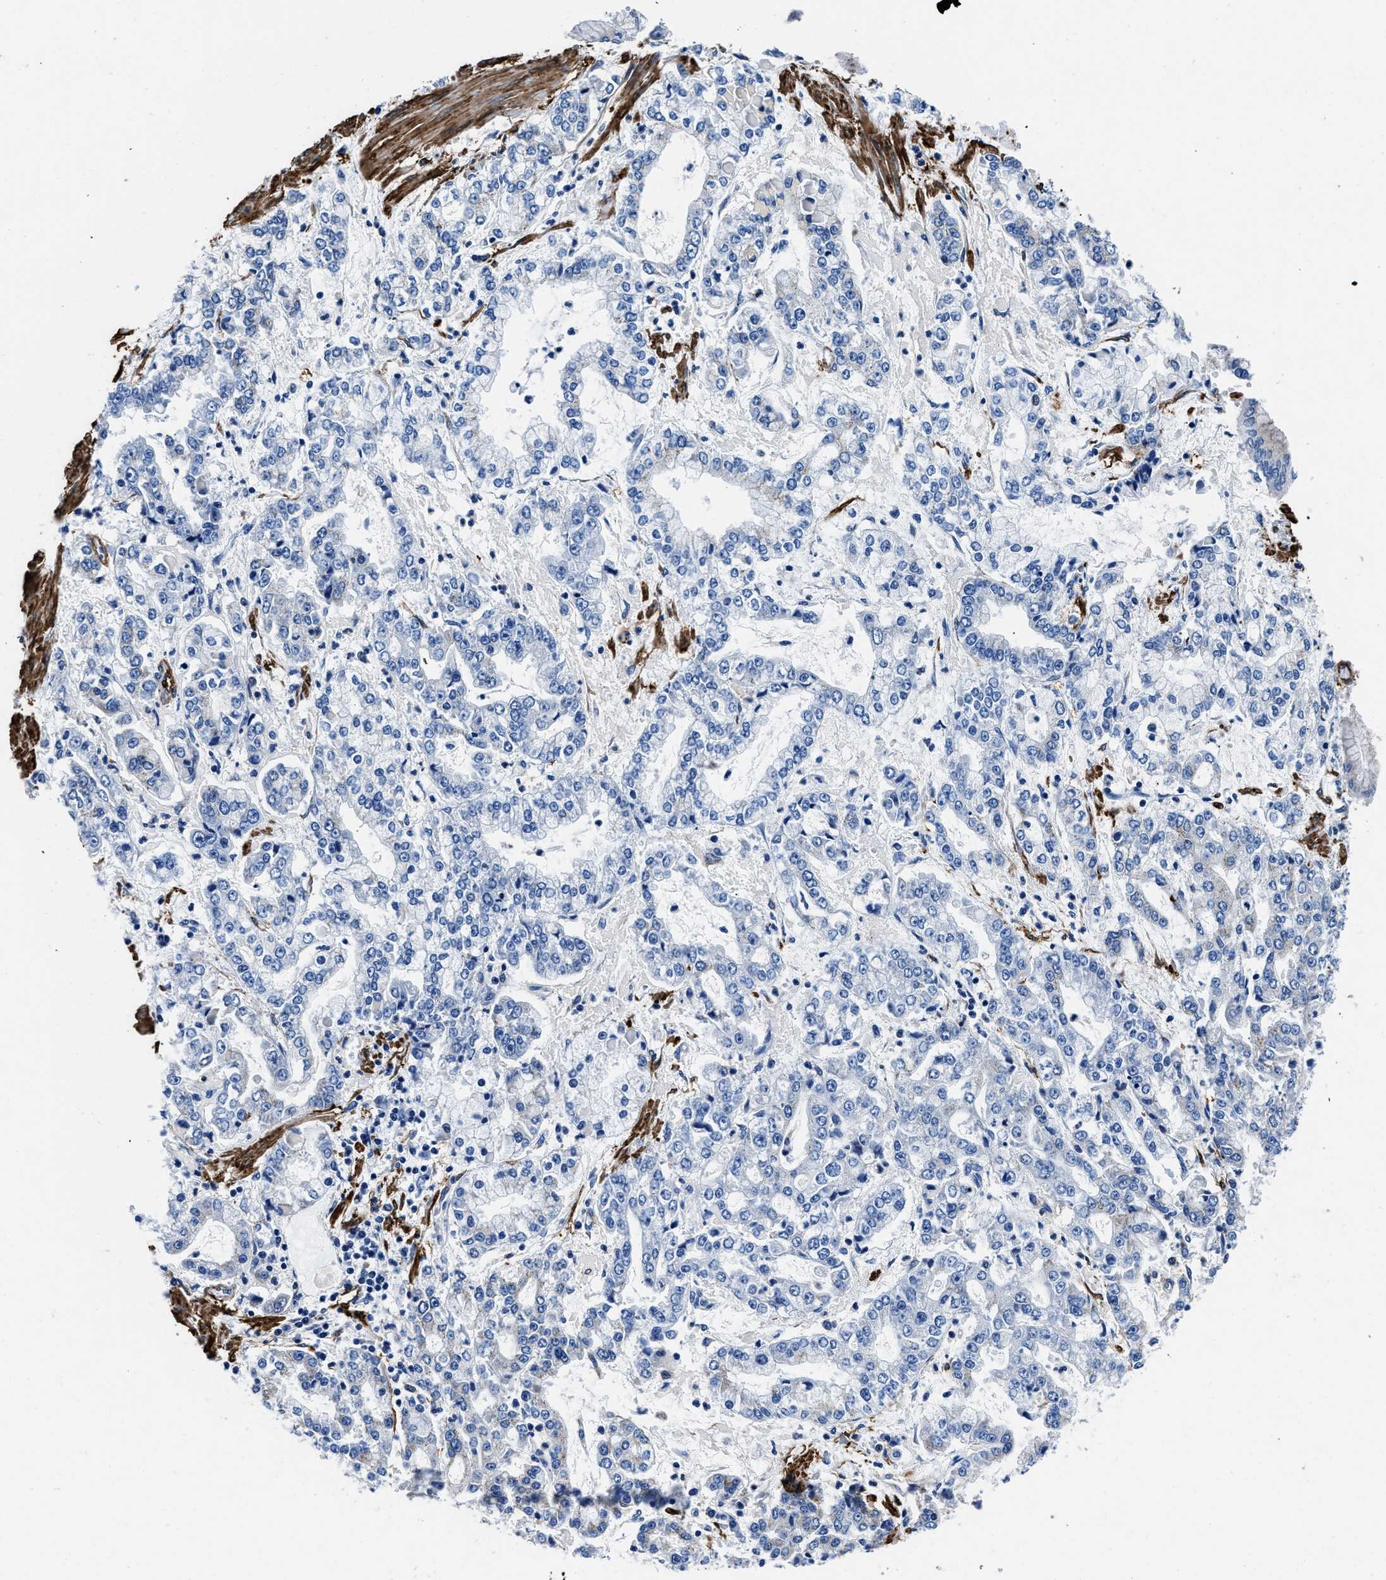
{"staining": {"intensity": "weak", "quantity": "<25%", "location": "cytoplasmic/membranous"}, "tissue": "stomach cancer", "cell_type": "Tumor cells", "image_type": "cancer", "snomed": [{"axis": "morphology", "description": "Adenocarcinoma, NOS"}, {"axis": "topography", "description": "Stomach"}], "caption": "Immunohistochemistry (IHC) micrograph of neoplastic tissue: human stomach cancer (adenocarcinoma) stained with DAB (3,3'-diaminobenzidine) reveals no significant protein positivity in tumor cells. (Stains: DAB (3,3'-diaminobenzidine) IHC with hematoxylin counter stain, Microscopy: brightfield microscopy at high magnification).", "gene": "TEX261", "patient": {"sex": "male", "age": 76}}